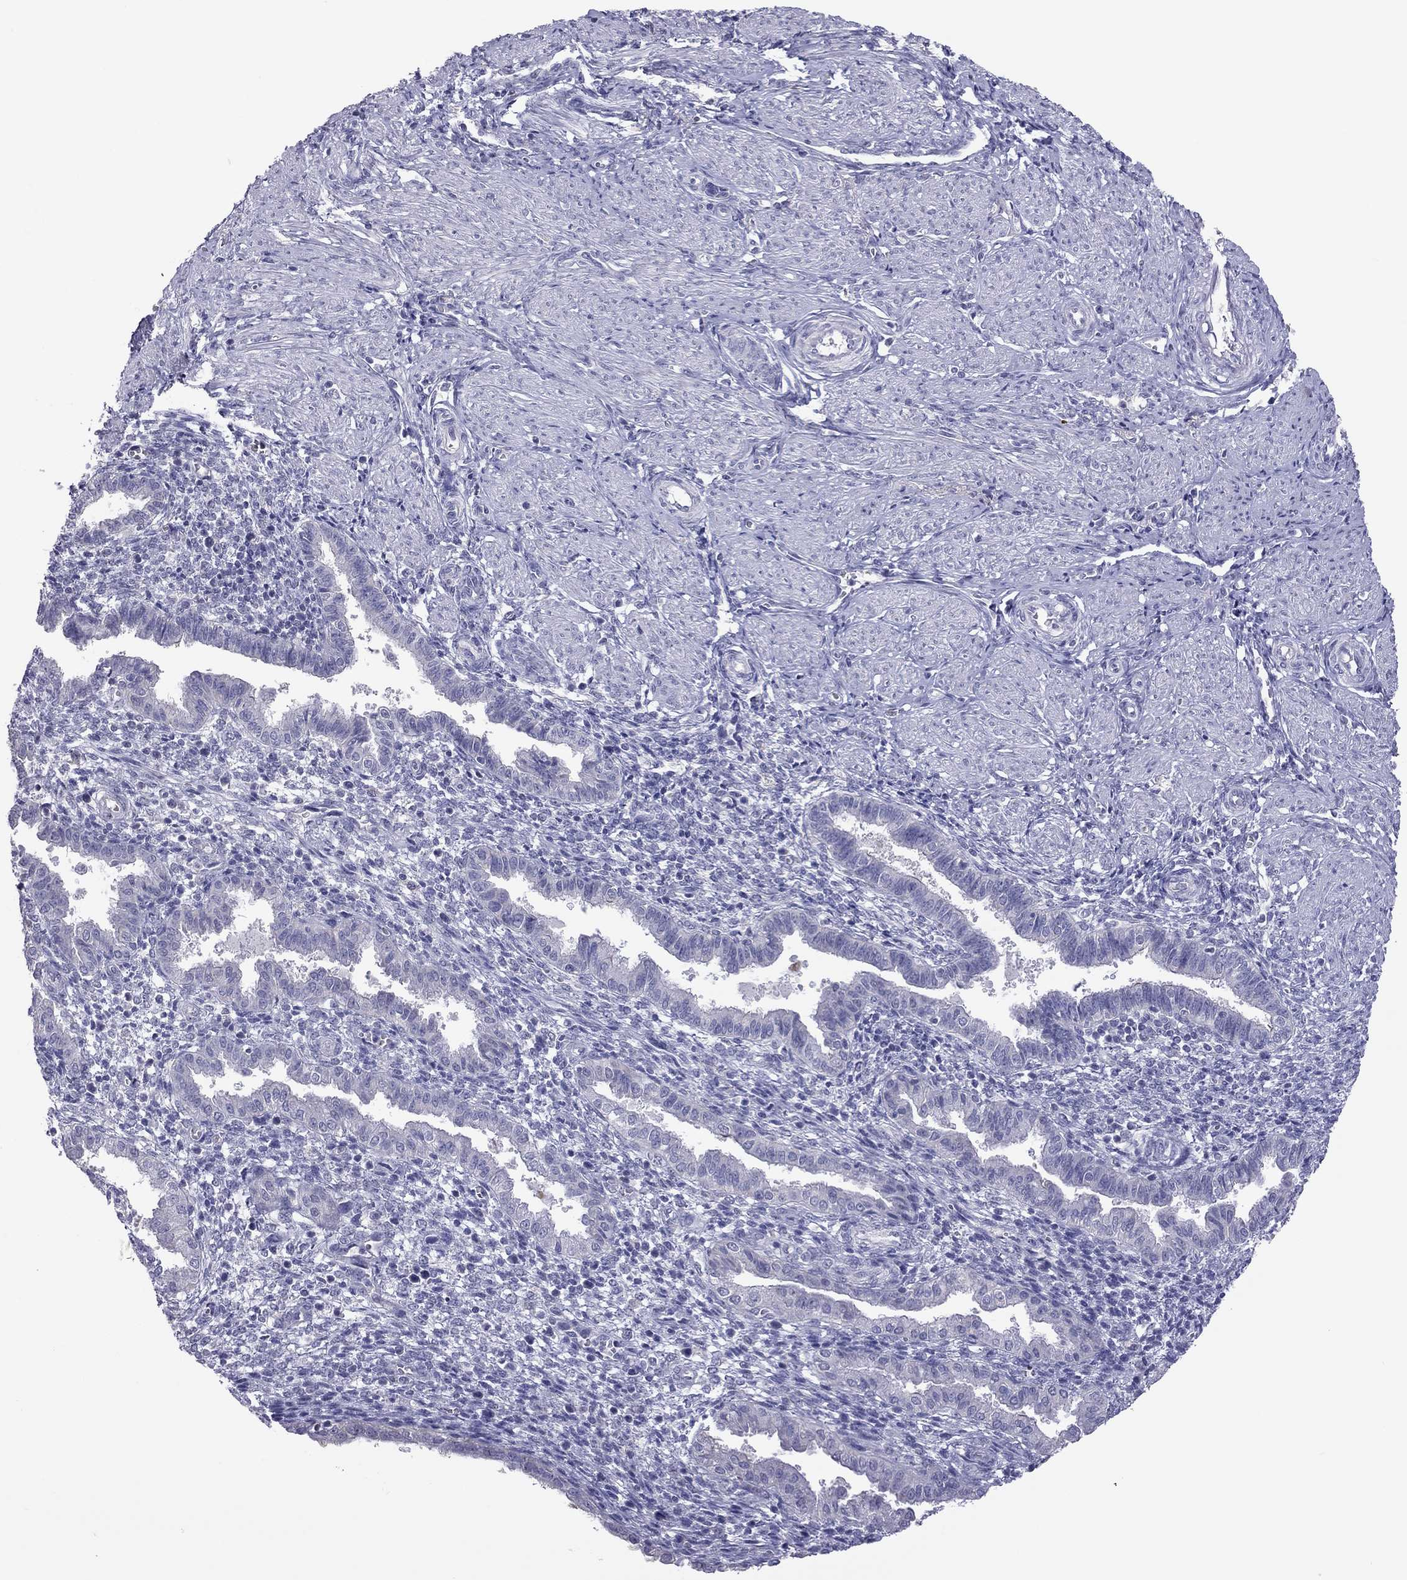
{"staining": {"intensity": "negative", "quantity": "none", "location": "none"}, "tissue": "endometrium", "cell_type": "Cells in endometrial stroma", "image_type": "normal", "snomed": [{"axis": "morphology", "description": "Normal tissue, NOS"}, {"axis": "topography", "description": "Endometrium"}], "caption": "Endometrium stained for a protein using immunohistochemistry shows no staining cells in endometrial stroma.", "gene": "PPP1R3A", "patient": {"sex": "female", "age": 37}}